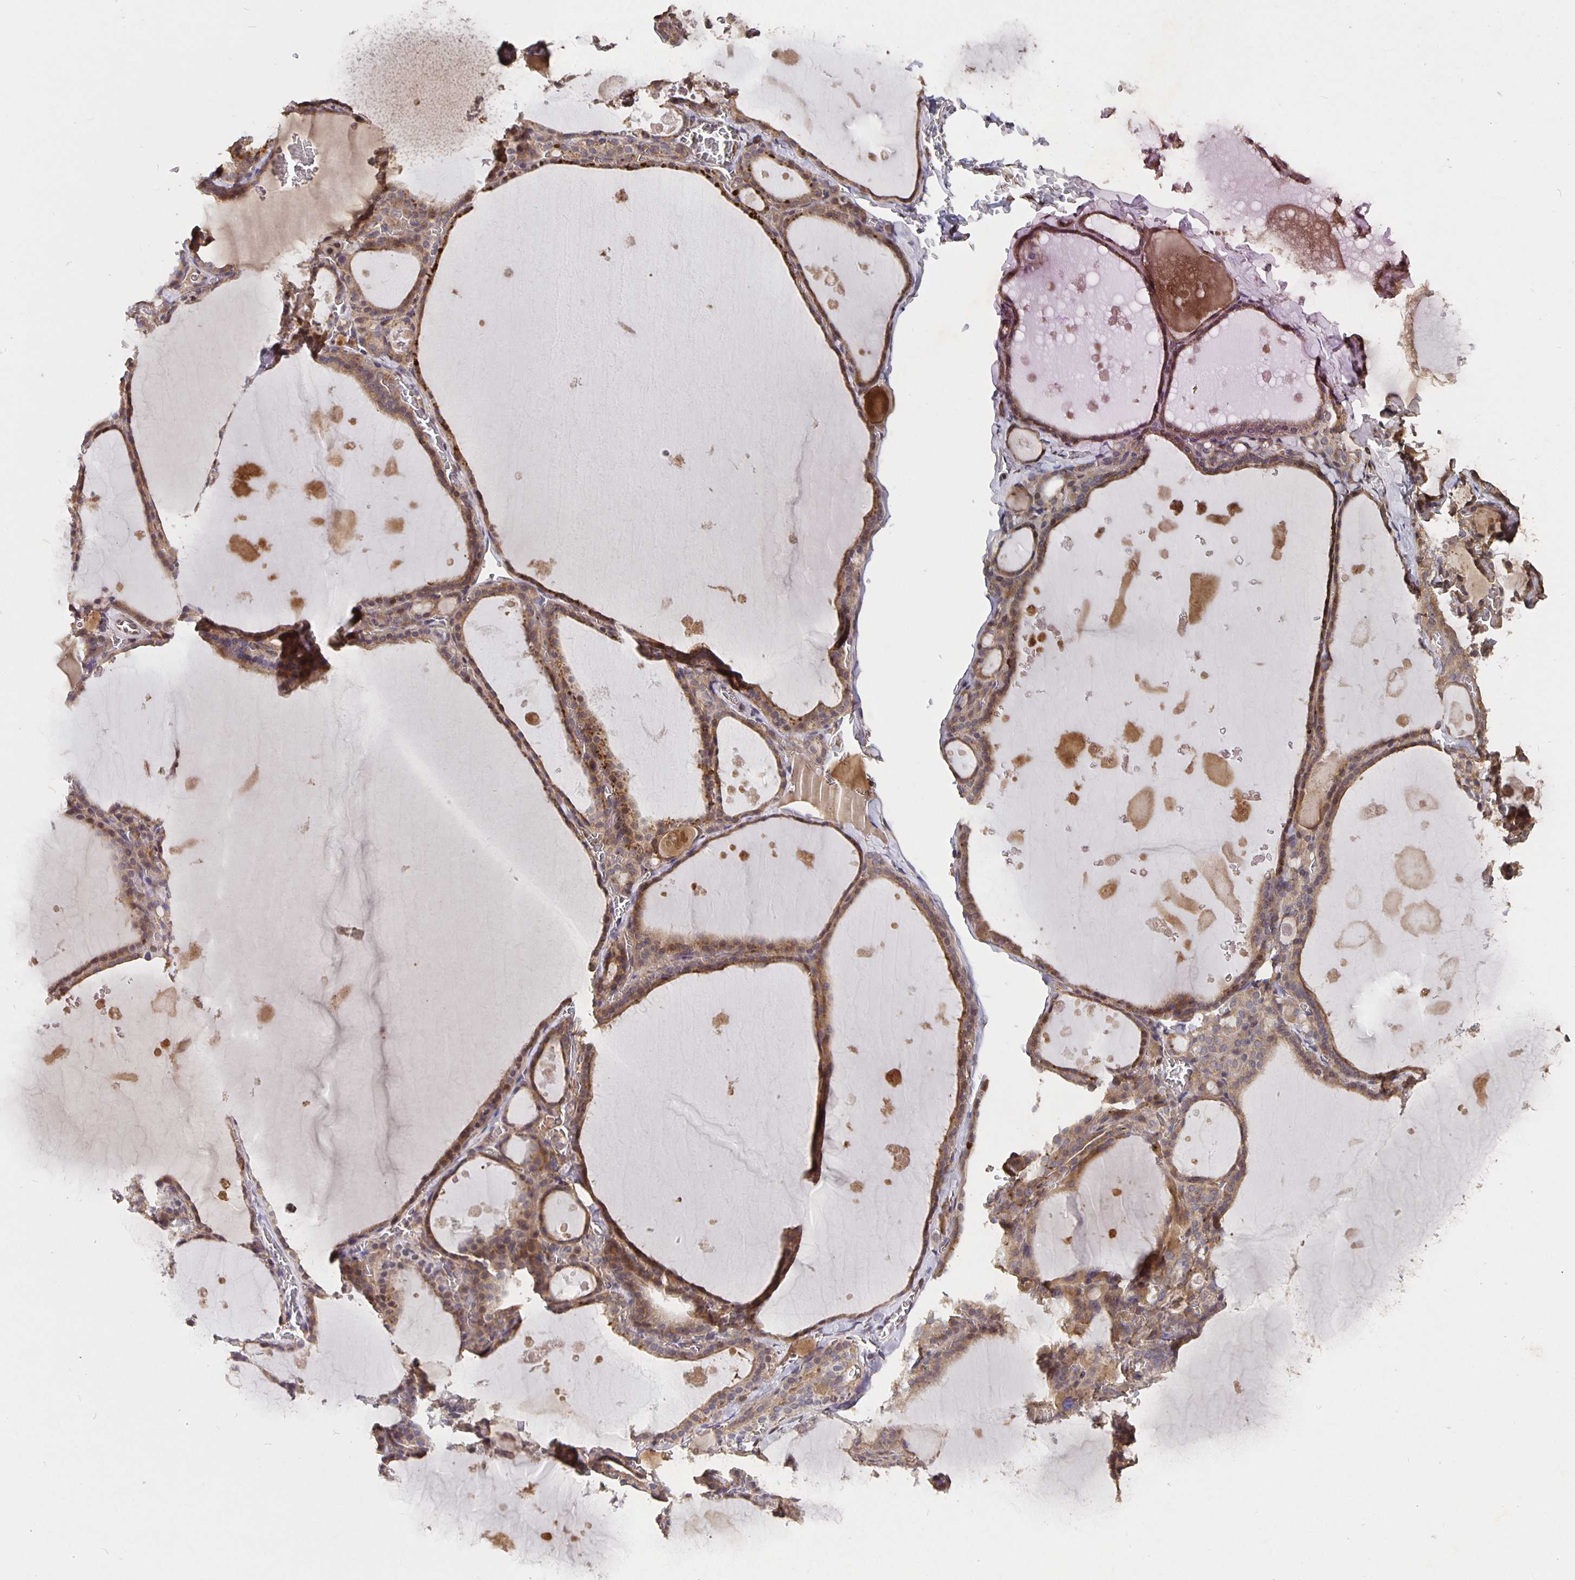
{"staining": {"intensity": "weak", "quantity": ">75%", "location": "cytoplasmic/membranous"}, "tissue": "thyroid gland", "cell_type": "Glandular cells", "image_type": "normal", "snomed": [{"axis": "morphology", "description": "Normal tissue, NOS"}, {"axis": "topography", "description": "Thyroid gland"}], "caption": "This micrograph demonstrates unremarkable thyroid gland stained with immunohistochemistry to label a protein in brown. The cytoplasmic/membranous of glandular cells show weak positivity for the protein. Nuclei are counter-stained blue.", "gene": "NOG", "patient": {"sex": "male", "age": 56}}